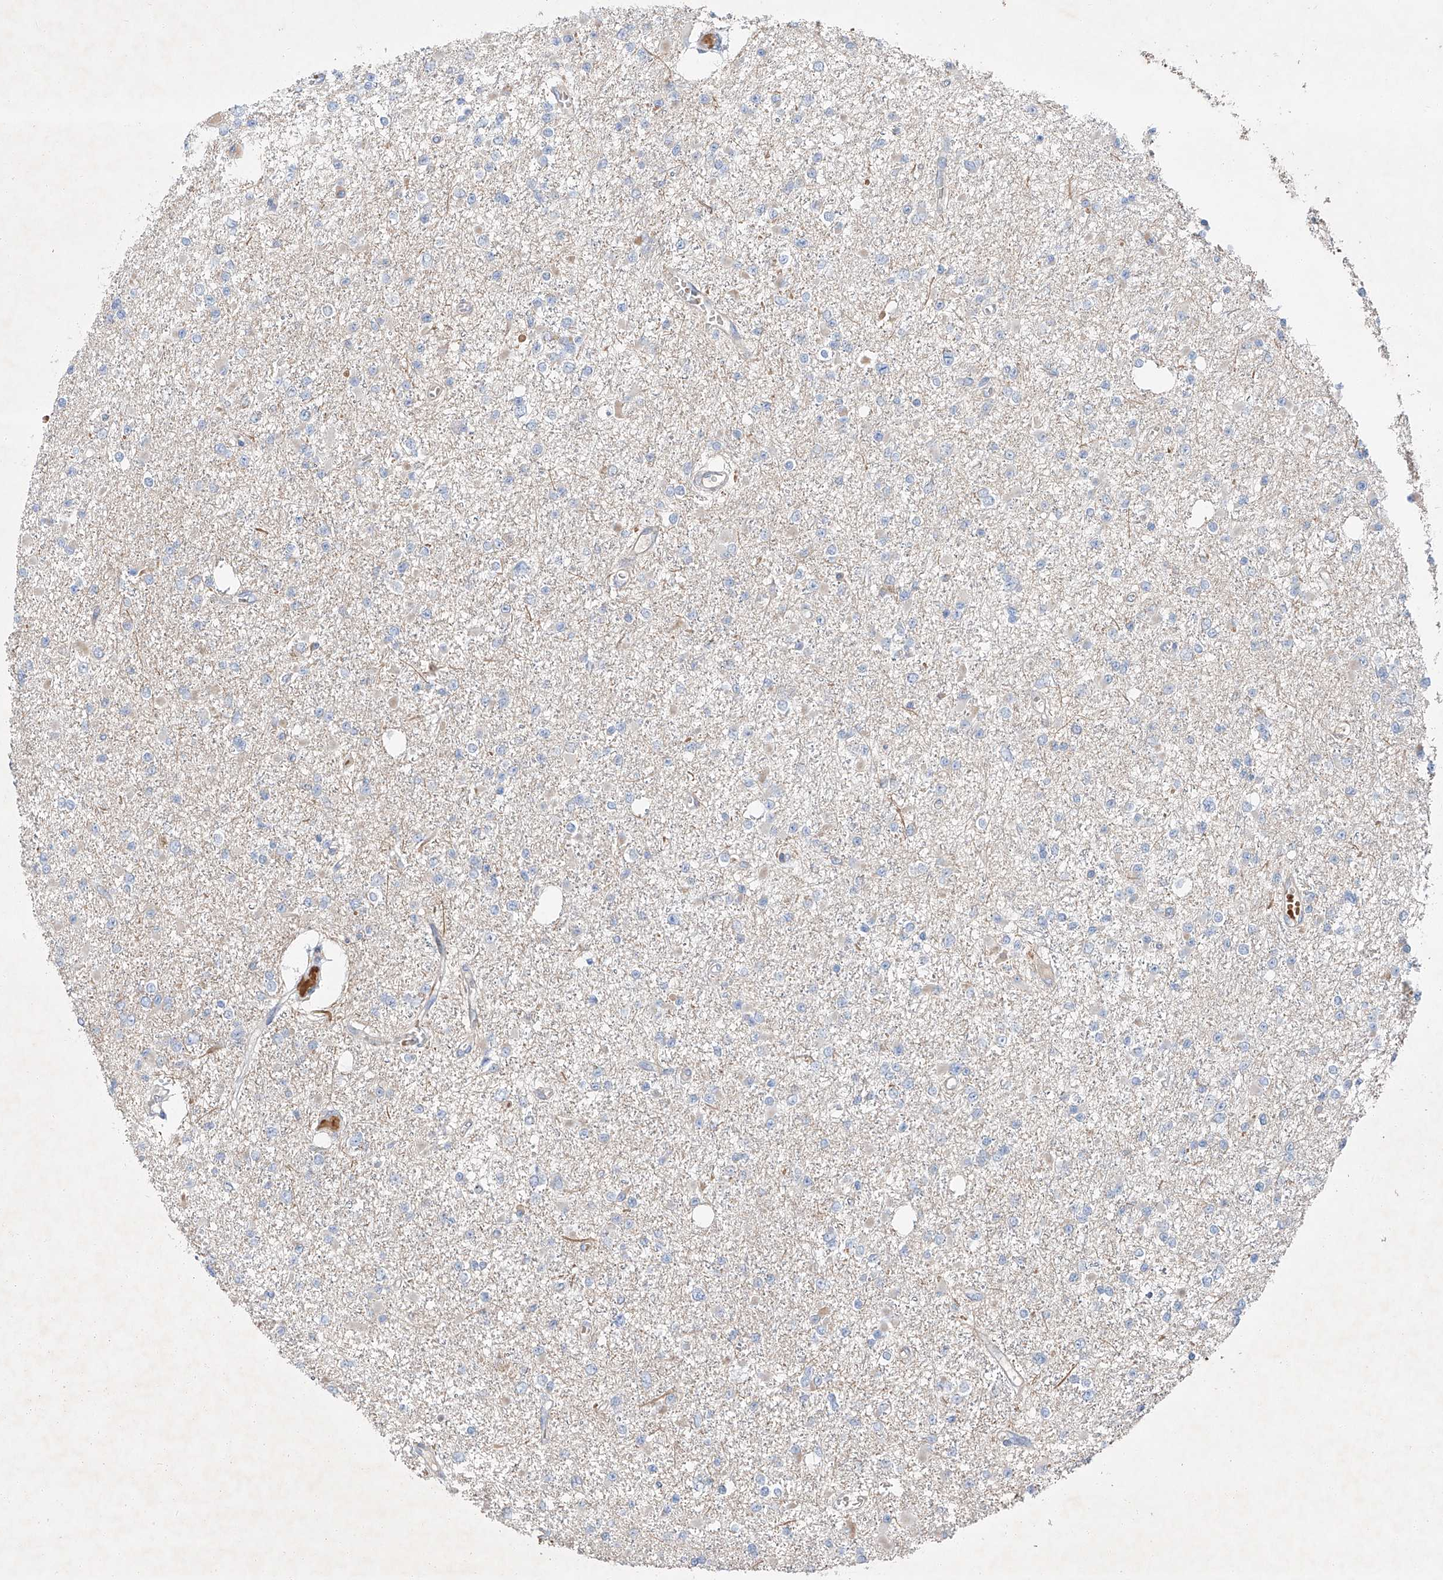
{"staining": {"intensity": "negative", "quantity": "none", "location": "none"}, "tissue": "glioma", "cell_type": "Tumor cells", "image_type": "cancer", "snomed": [{"axis": "morphology", "description": "Glioma, malignant, Low grade"}, {"axis": "topography", "description": "Brain"}], "caption": "Low-grade glioma (malignant) stained for a protein using IHC shows no staining tumor cells.", "gene": "USF3", "patient": {"sex": "female", "age": 22}}